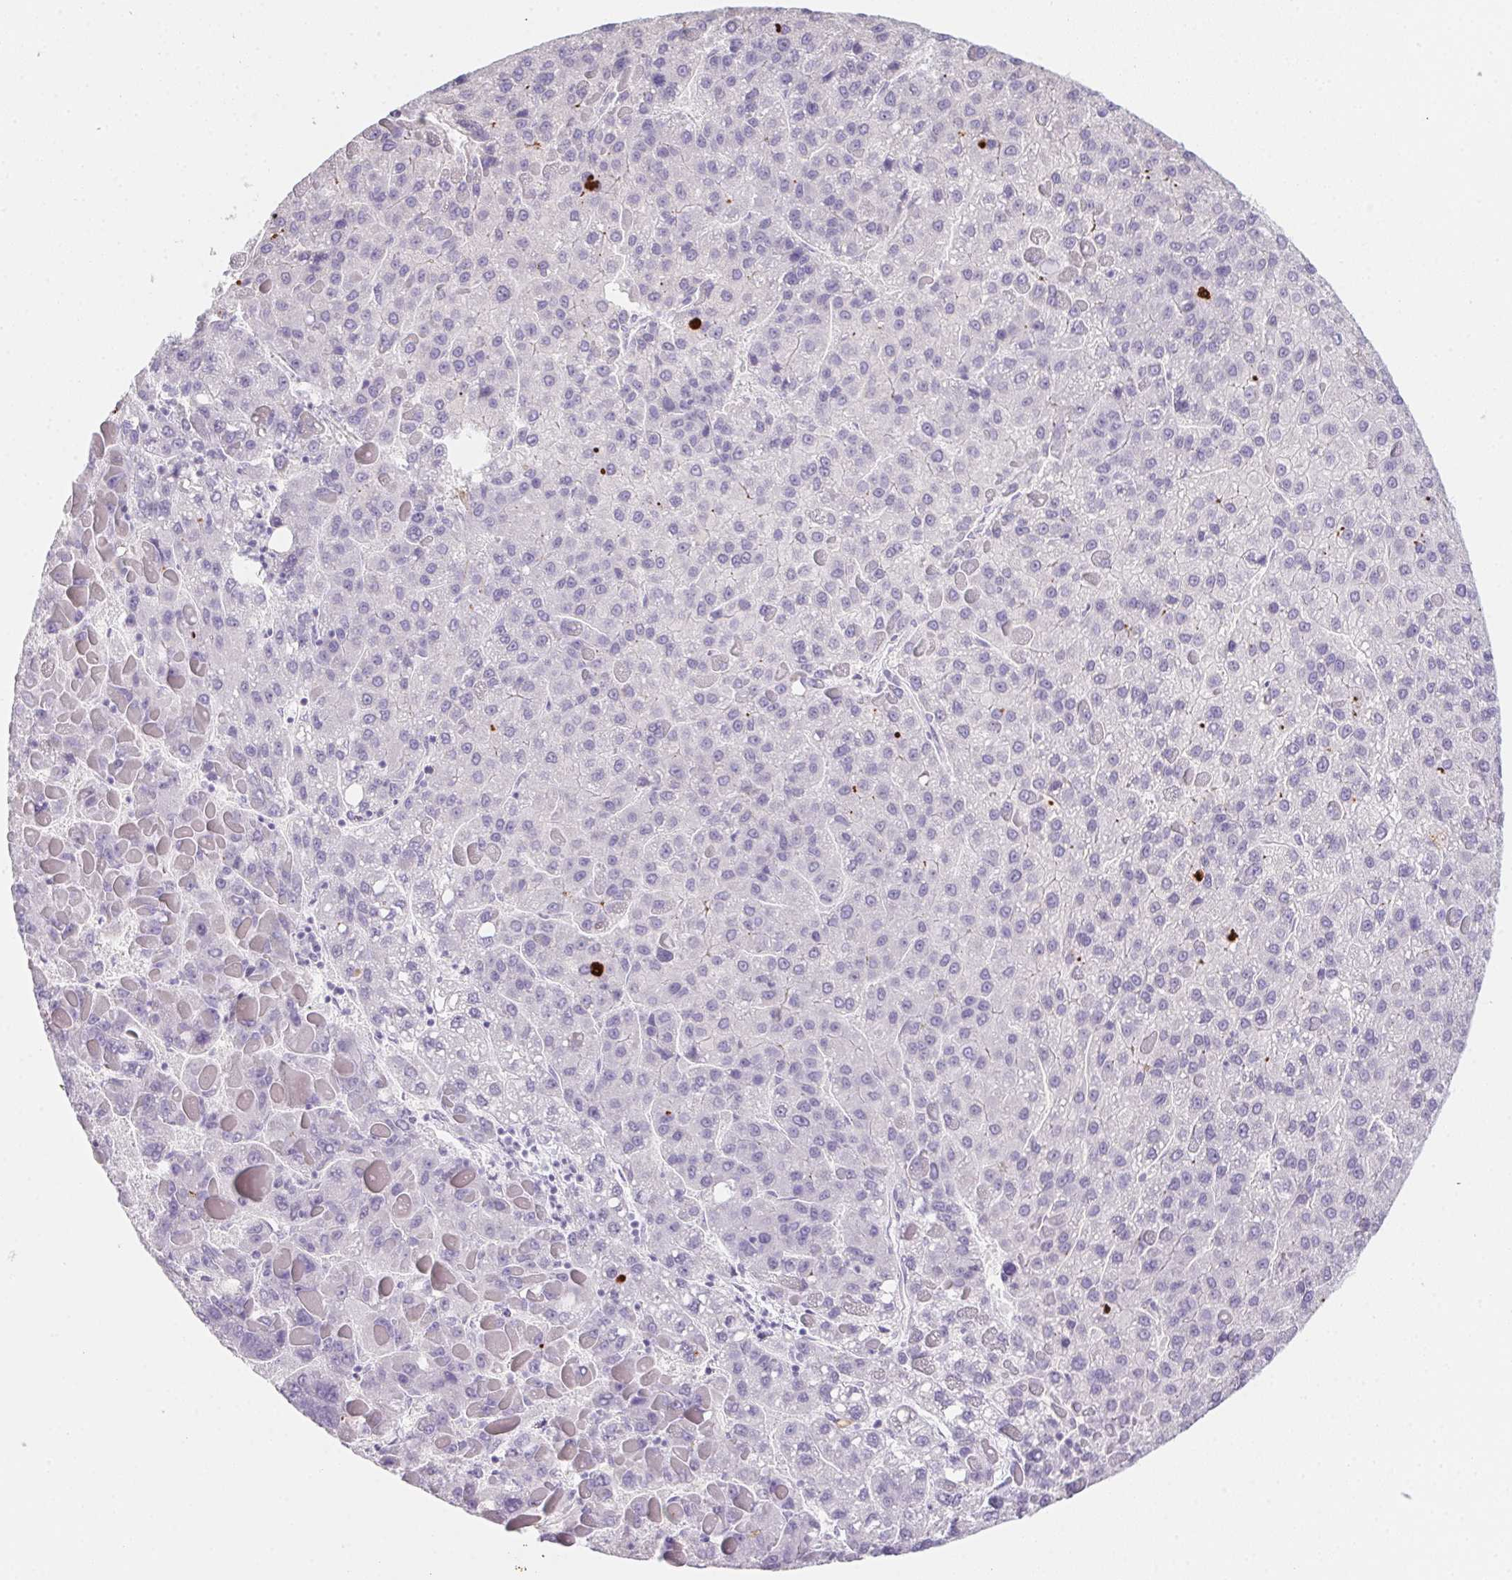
{"staining": {"intensity": "negative", "quantity": "none", "location": "none"}, "tissue": "liver cancer", "cell_type": "Tumor cells", "image_type": "cancer", "snomed": [{"axis": "morphology", "description": "Carcinoma, Hepatocellular, NOS"}, {"axis": "topography", "description": "Liver"}], "caption": "Micrograph shows no significant protein staining in tumor cells of liver cancer (hepatocellular carcinoma).", "gene": "MYL4", "patient": {"sex": "female", "age": 82}}